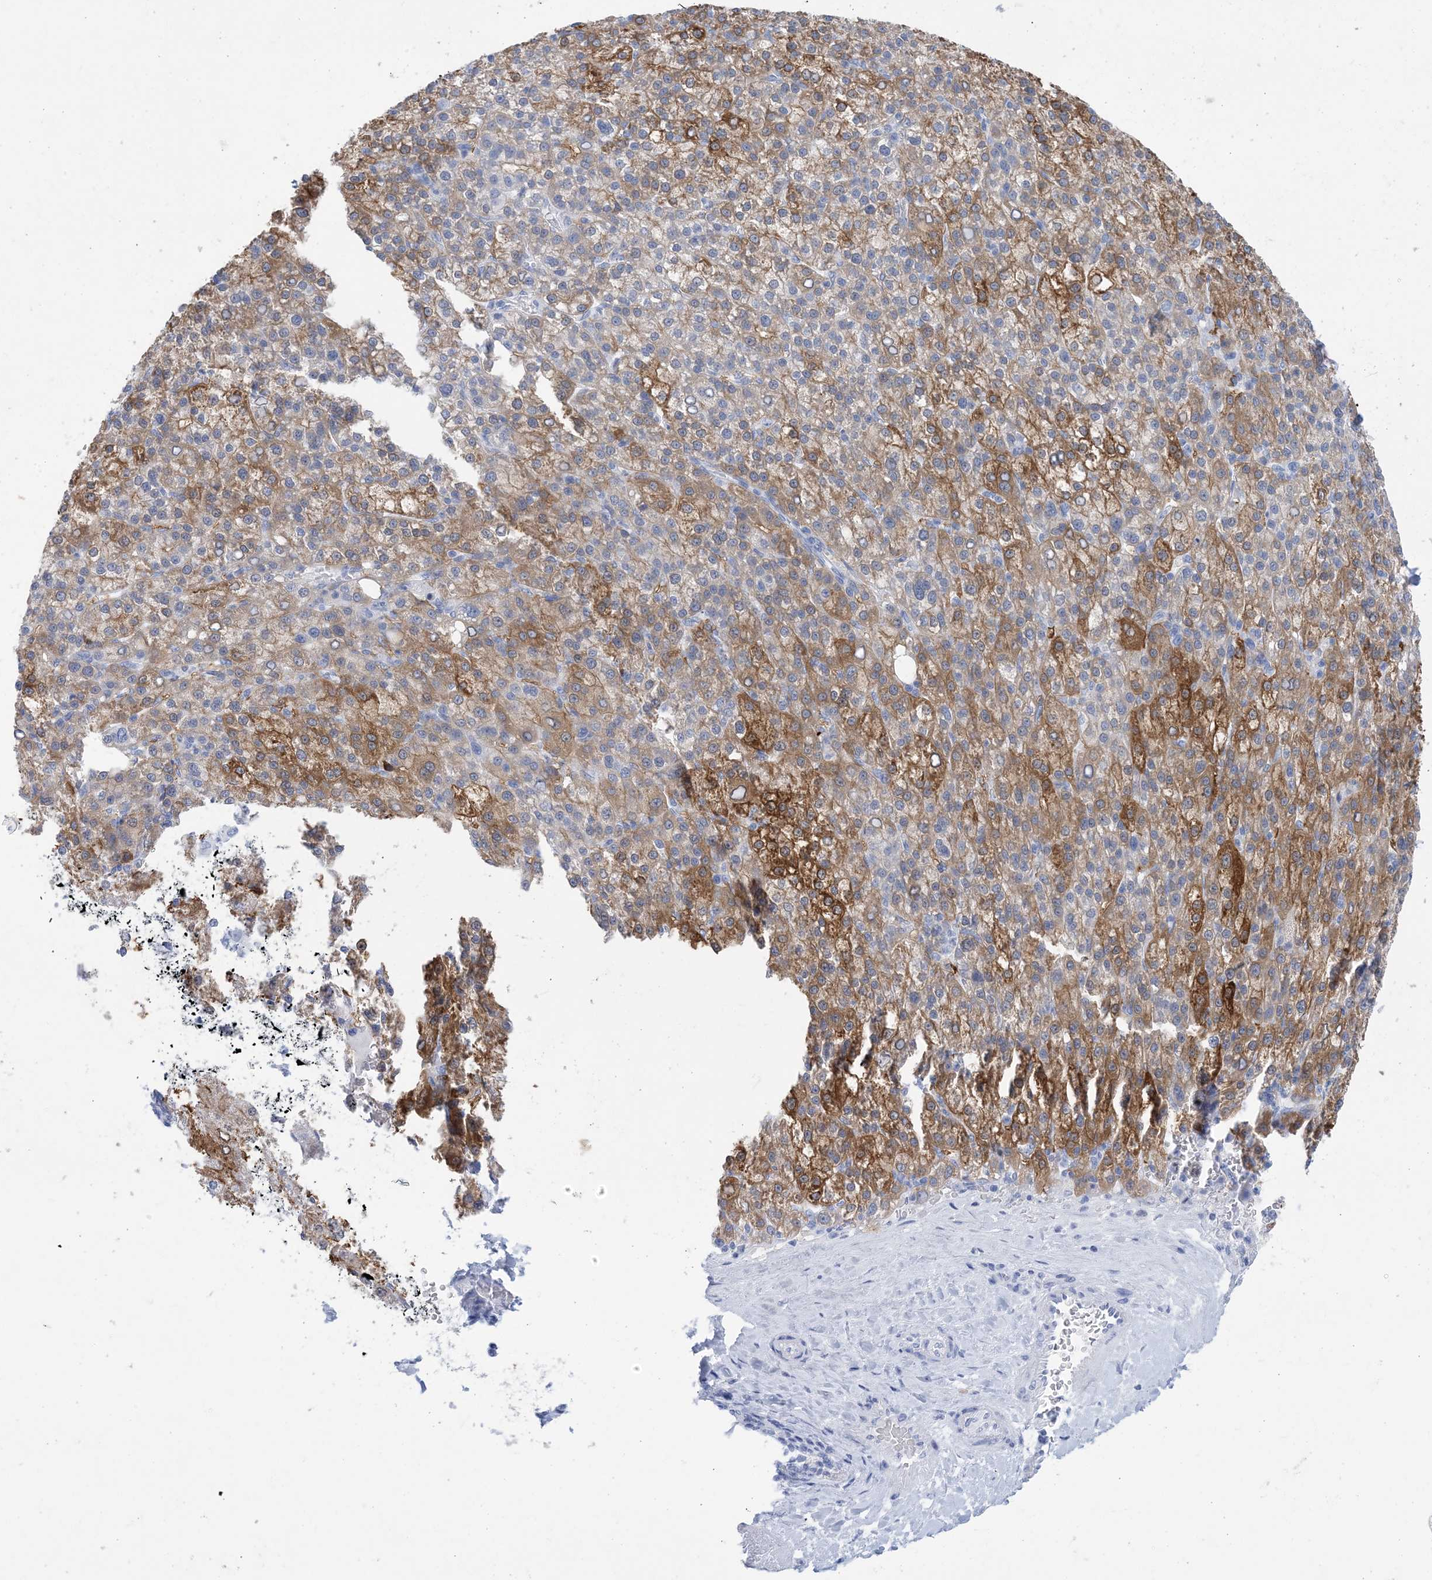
{"staining": {"intensity": "moderate", "quantity": ">75%", "location": "cytoplasmic/membranous"}, "tissue": "liver cancer", "cell_type": "Tumor cells", "image_type": "cancer", "snomed": [{"axis": "morphology", "description": "Carcinoma, Hepatocellular, NOS"}, {"axis": "topography", "description": "Liver"}], "caption": "Immunohistochemical staining of liver cancer (hepatocellular carcinoma) displays medium levels of moderate cytoplasmic/membranous protein expression in about >75% of tumor cells. (DAB = brown stain, brightfield microscopy at high magnification).", "gene": "SH3YL1", "patient": {"sex": "female", "age": 58}}